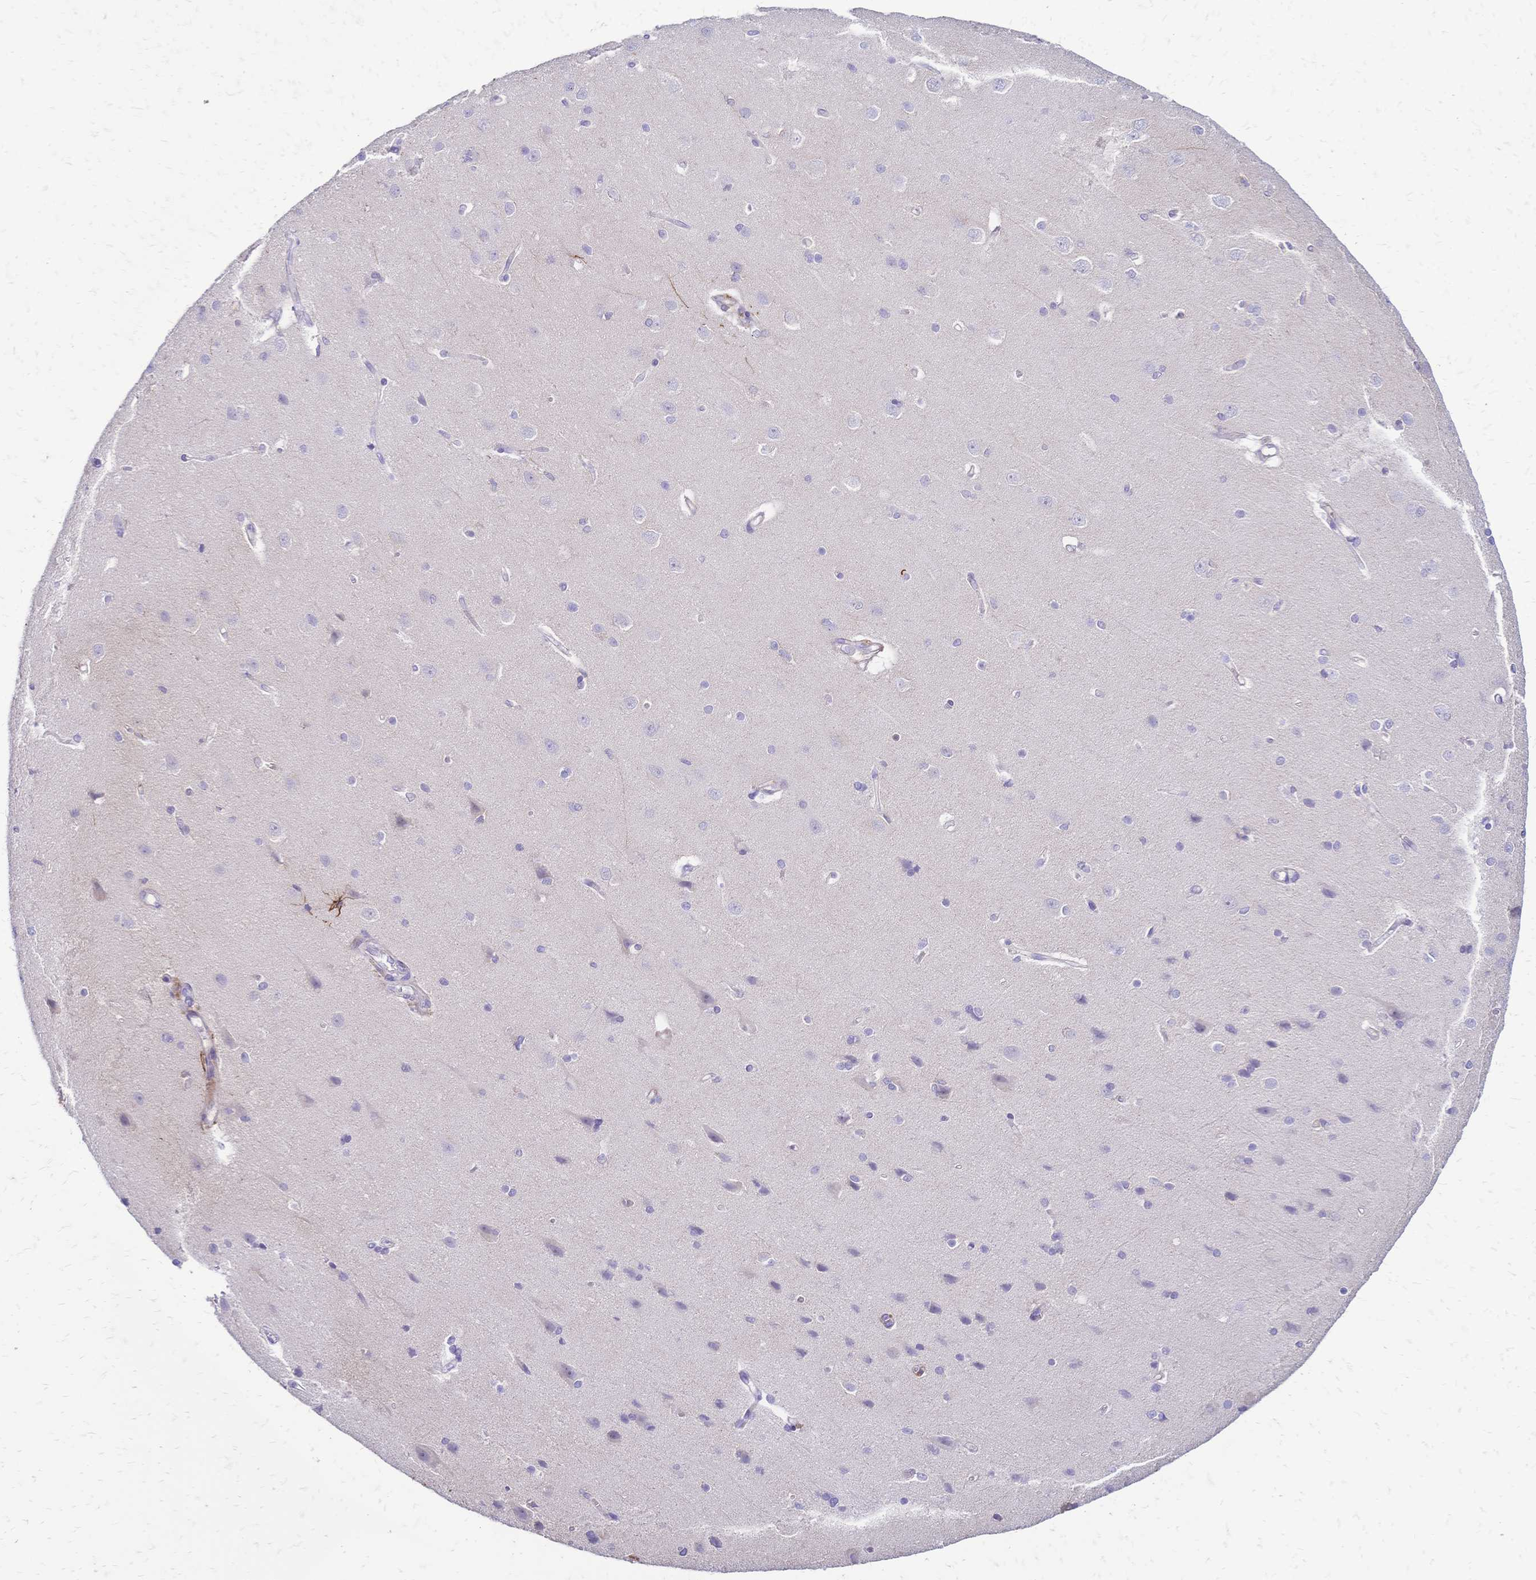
{"staining": {"intensity": "negative", "quantity": "none", "location": "none"}, "tissue": "cerebral cortex", "cell_type": "Endothelial cells", "image_type": "normal", "snomed": [{"axis": "morphology", "description": "Normal tissue, NOS"}, {"axis": "topography", "description": "Cerebral cortex"}], "caption": "This is an immunohistochemistry histopathology image of normal cerebral cortex. There is no positivity in endothelial cells.", "gene": "IL2RA", "patient": {"sex": "male", "age": 37}}